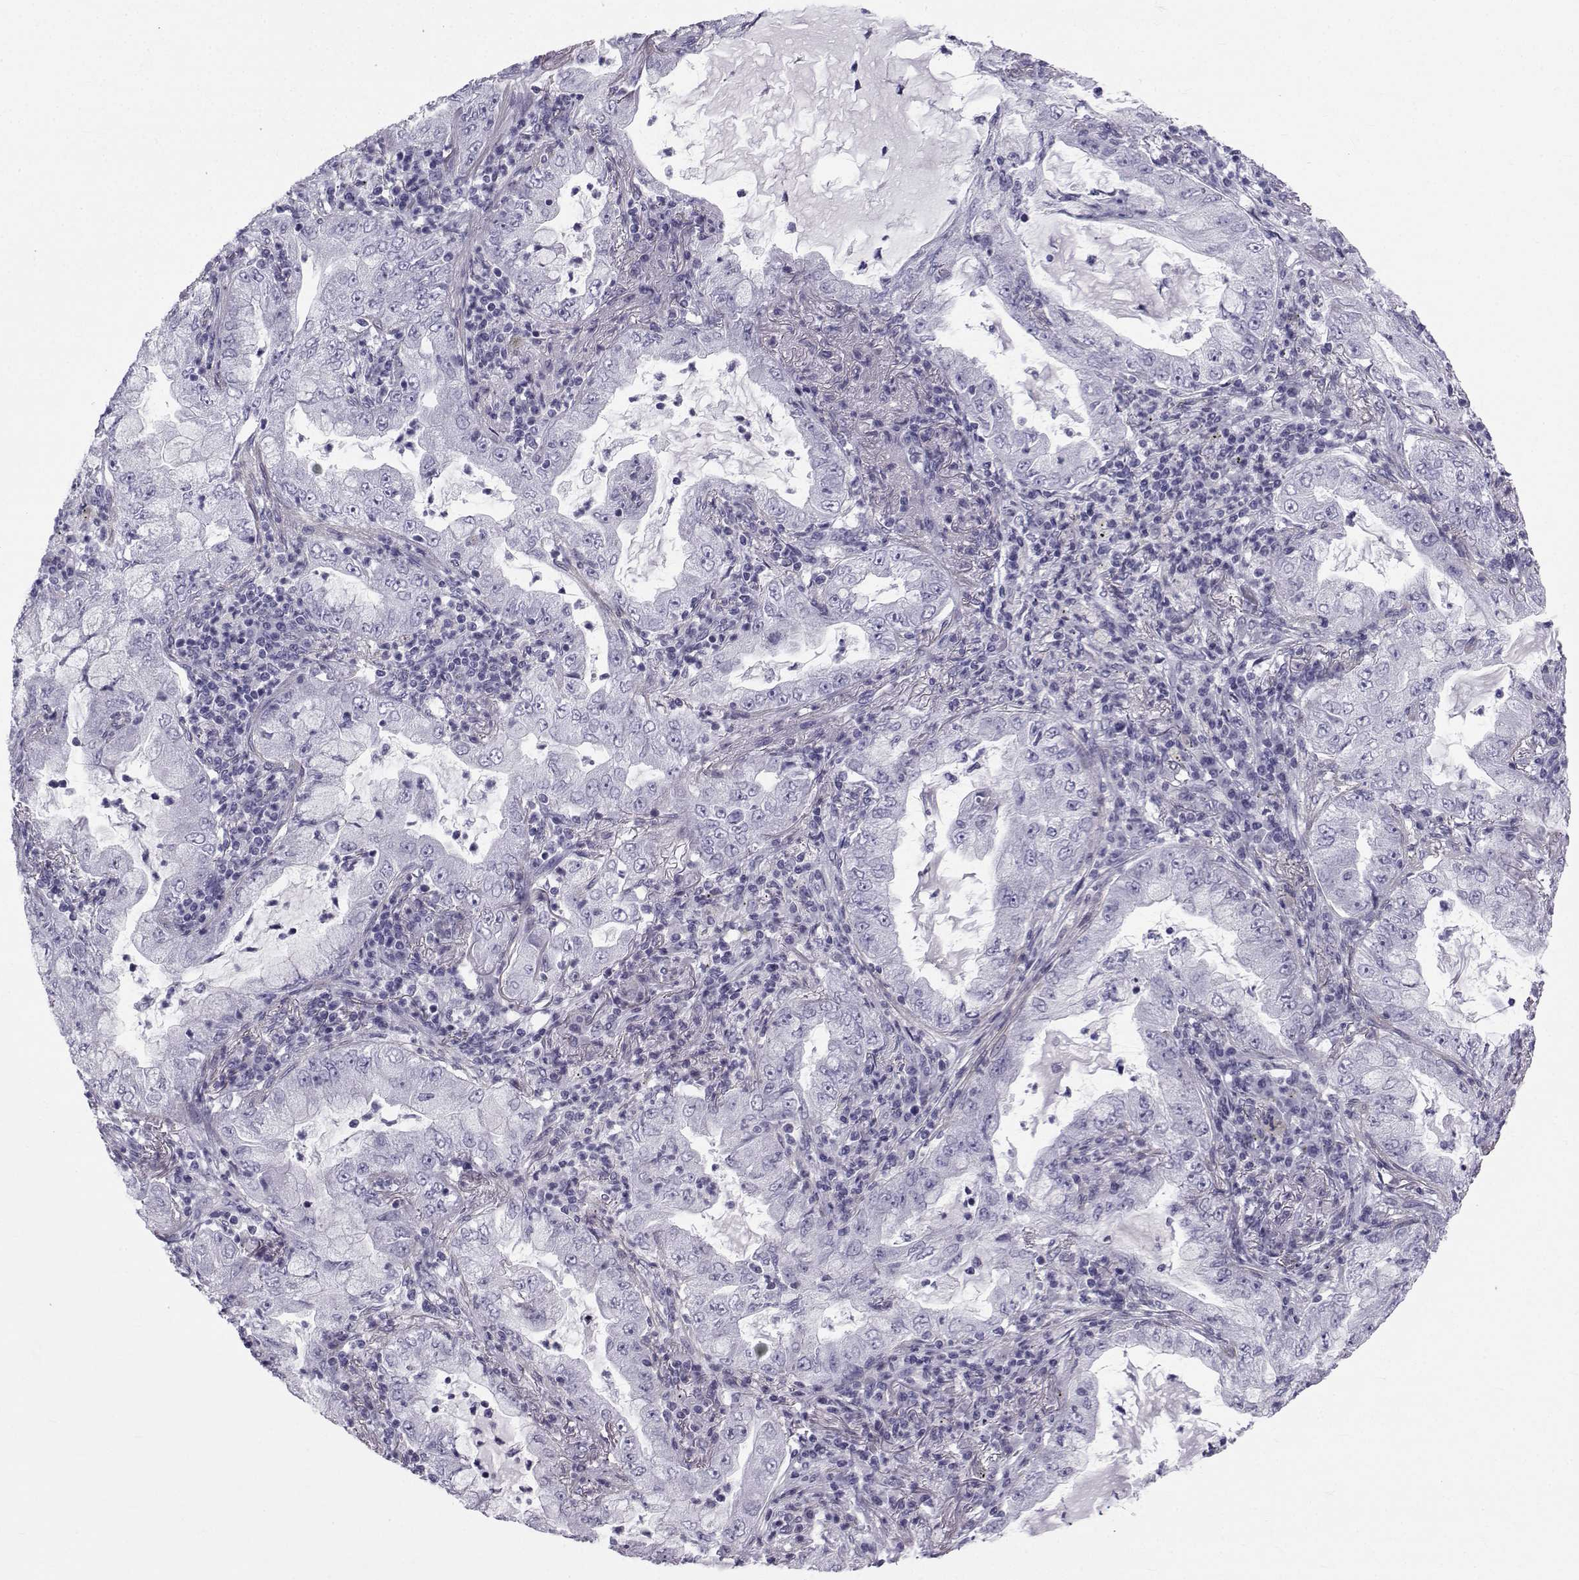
{"staining": {"intensity": "negative", "quantity": "none", "location": "none"}, "tissue": "lung cancer", "cell_type": "Tumor cells", "image_type": "cancer", "snomed": [{"axis": "morphology", "description": "Adenocarcinoma, NOS"}, {"axis": "topography", "description": "Lung"}], "caption": "The micrograph demonstrates no significant expression in tumor cells of lung cancer.", "gene": "SPANXD", "patient": {"sex": "female", "age": 73}}